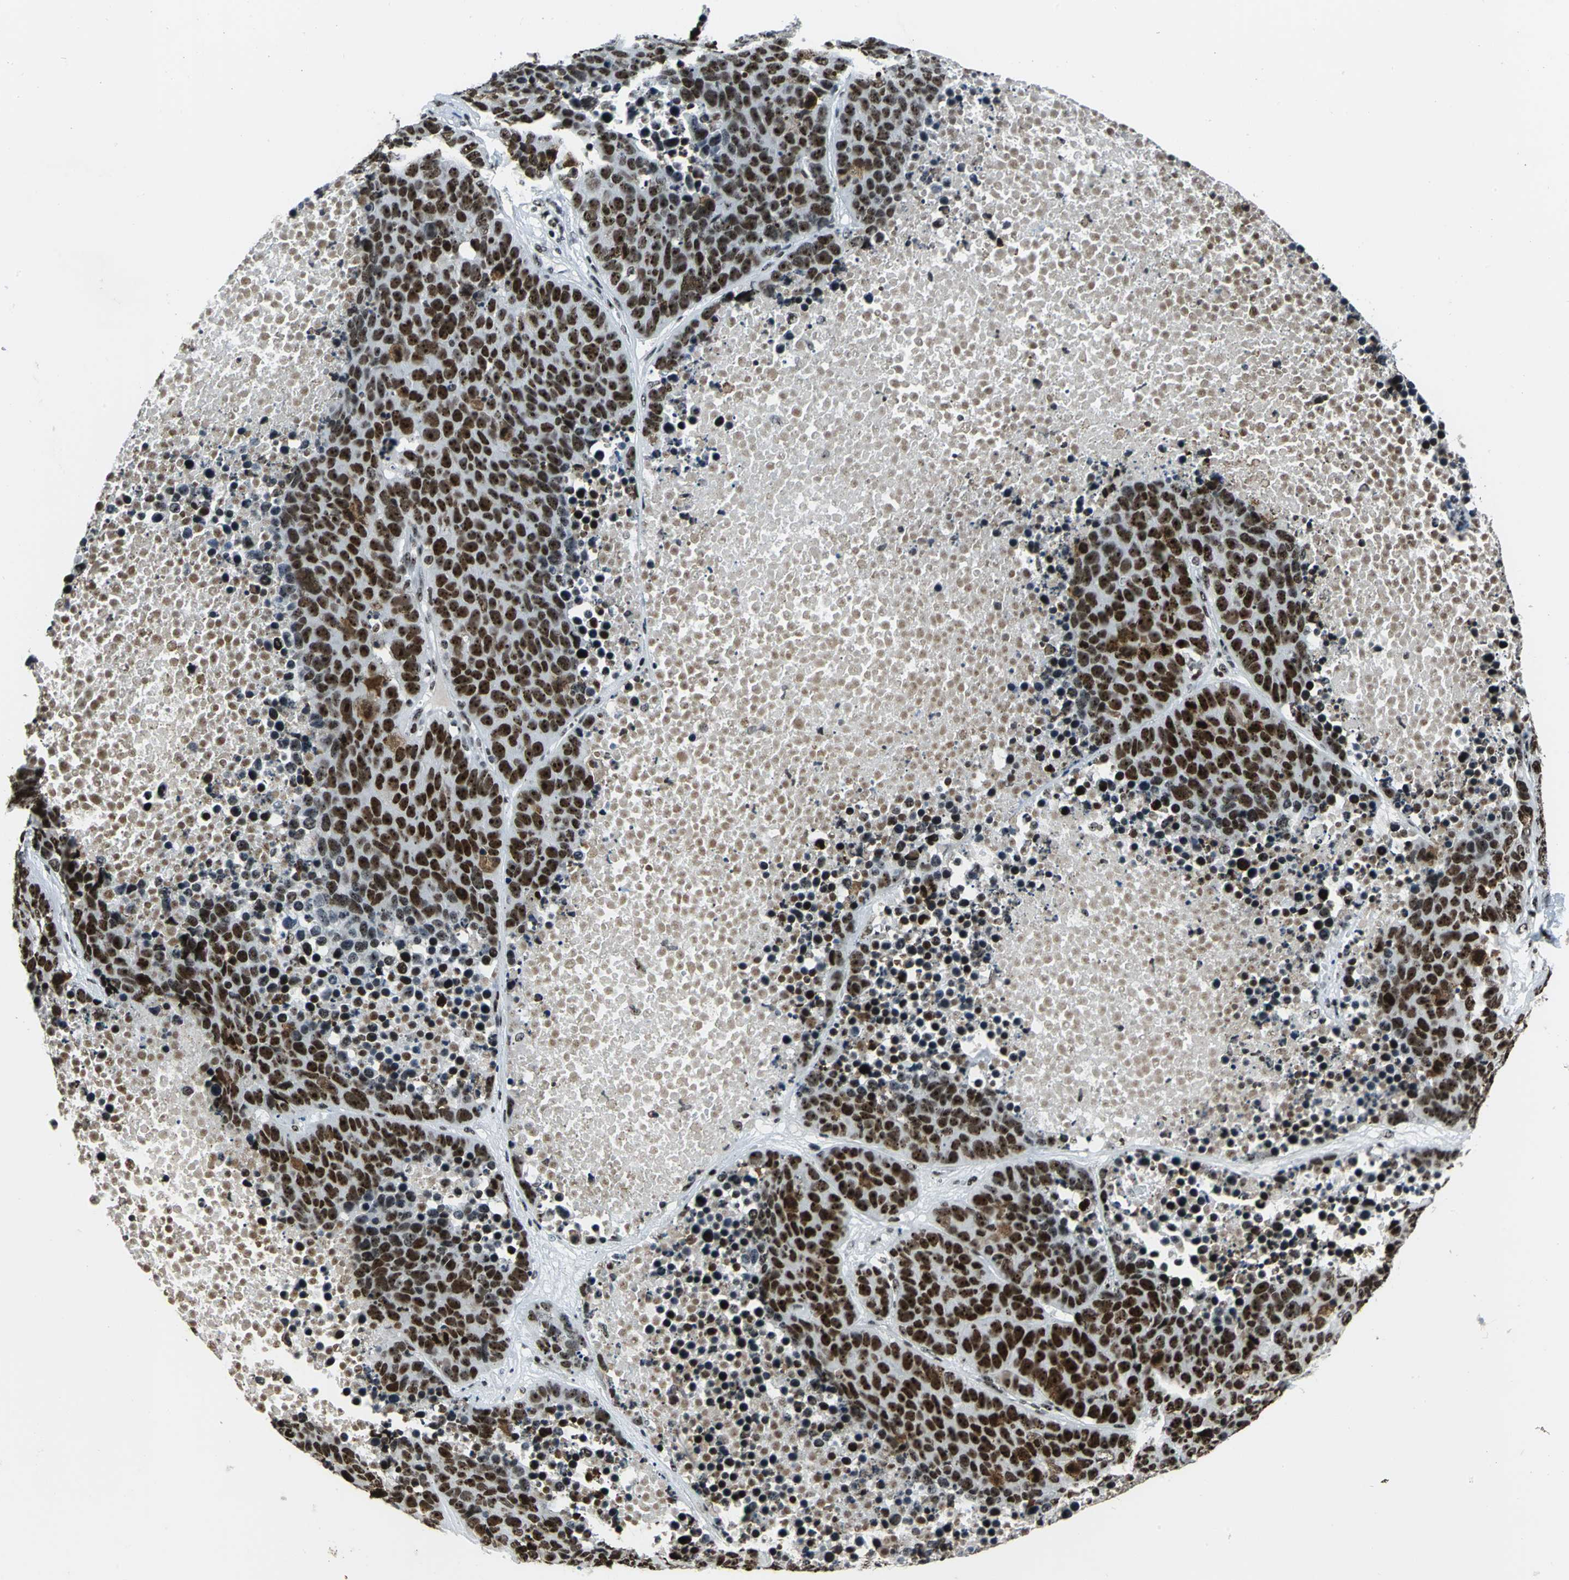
{"staining": {"intensity": "strong", "quantity": ">75%", "location": "nuclear"}, "tissue": "carcinoid", "cell_type": "Tumor cells", "image_type": "cancer", "snomed": [{"axis": "morphology", "description": "Carcinoid, malignant, NOS"}, {"axis": "topography", "description": "Lung"}], "caption": "The image reveals staining of carcinoid, revealing strong nuclear protein expression (brown color) within tumor cells.", "gene": "UBTF", "patient": {"sex": "male", "age": 60}}